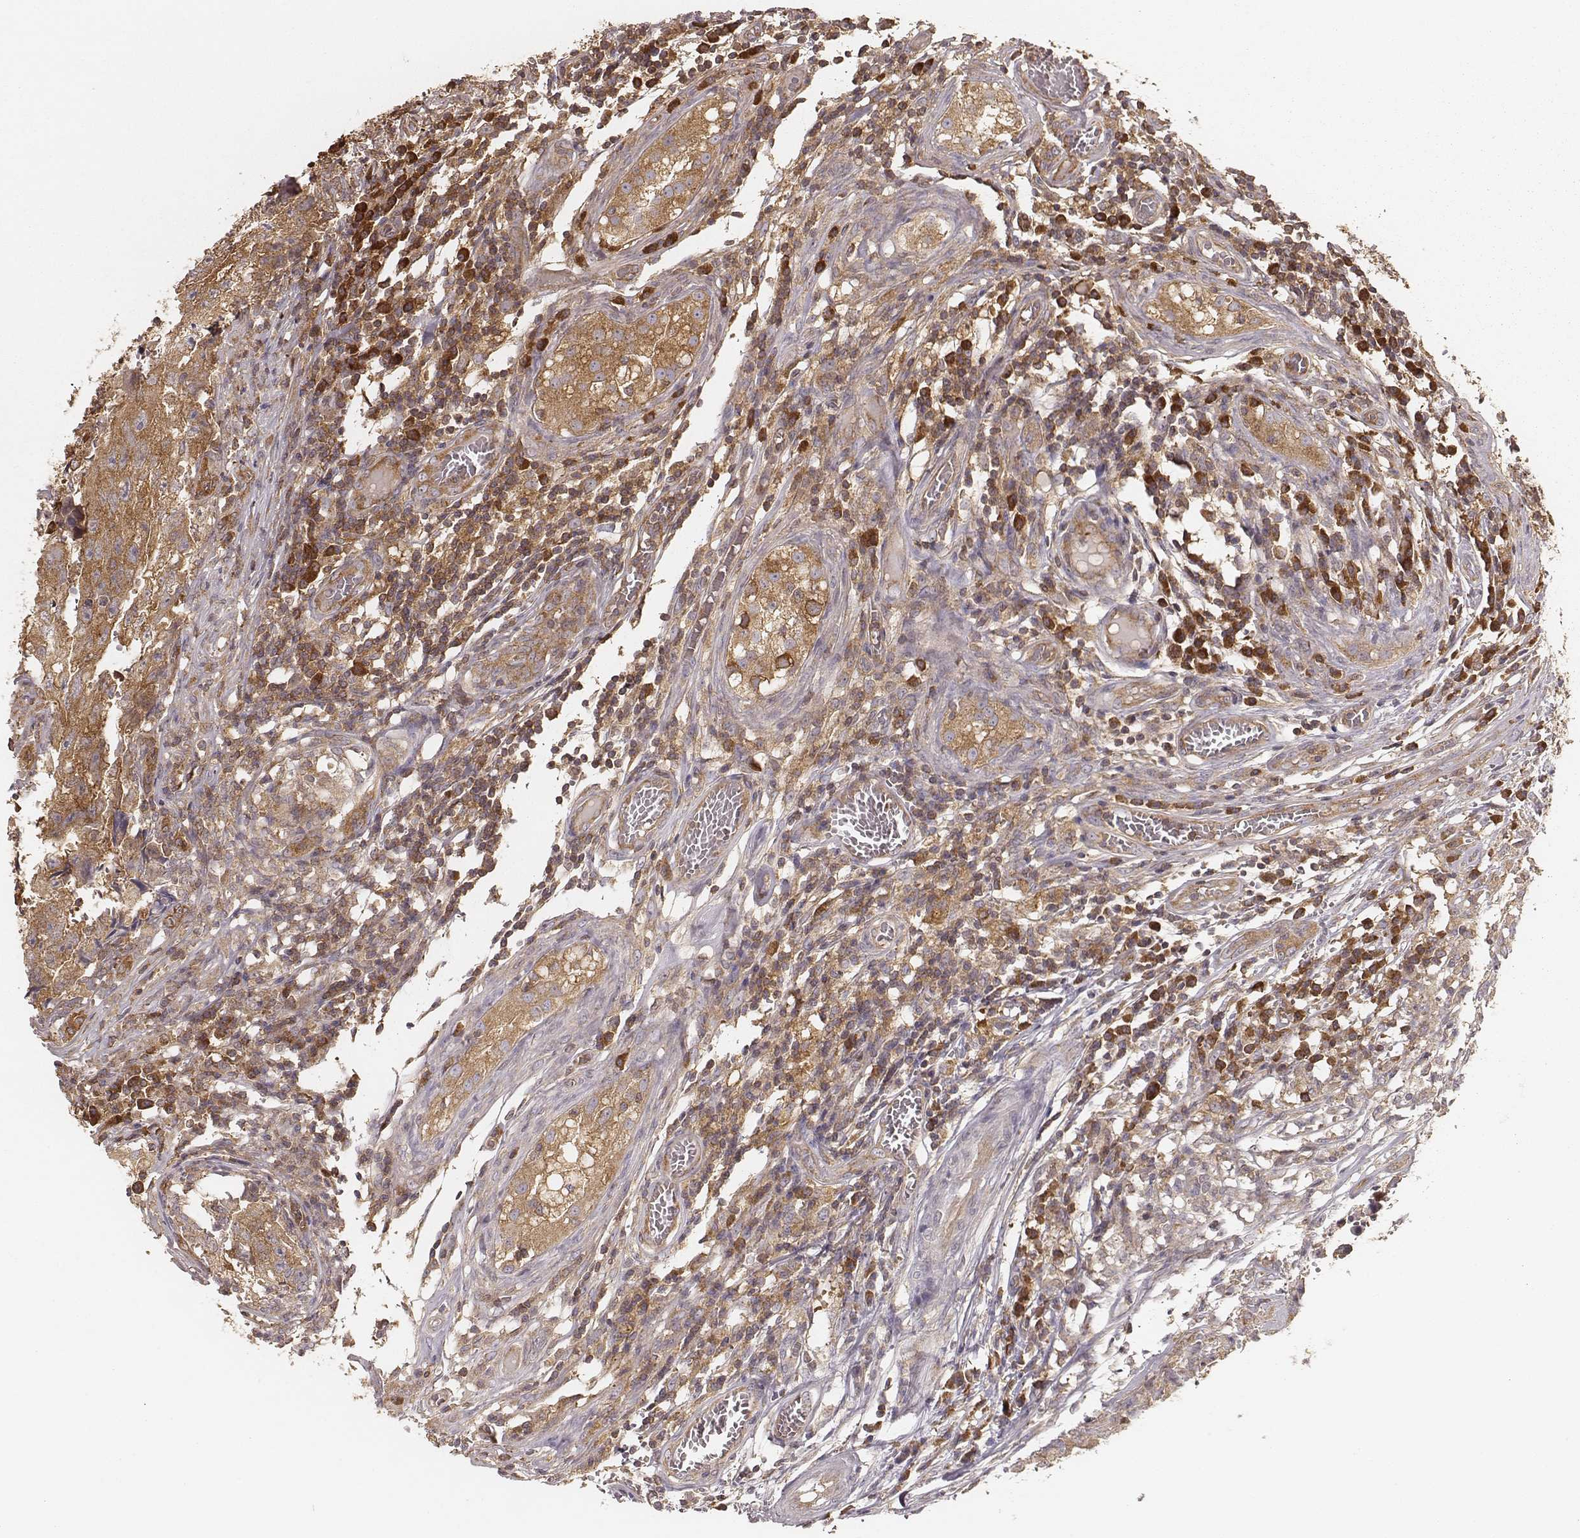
{"staining": {"intensity": "moderate", "quantity": ">75%", "location": "cytoplasmic/membranous"}, "tissue": "testis cancer", "cell_type": "Tumor cells", "image_type": "cancer", "snomed": [{"axis": "morphology", "description": "Carcinoma, Embryonal, NOS"}, {"axis": "topography", "description": "Testis"}], "caption": "This histopathology image shows testis embryonal carcinoma stained with IHC to label a protein in brown. The cytoplasmic/membranous of tumor cells show moderate positivity for the protein. Nuclei are counter-stained blue.", "gene": "CARS1", "patient": {"sex": "male", "age": 36}}